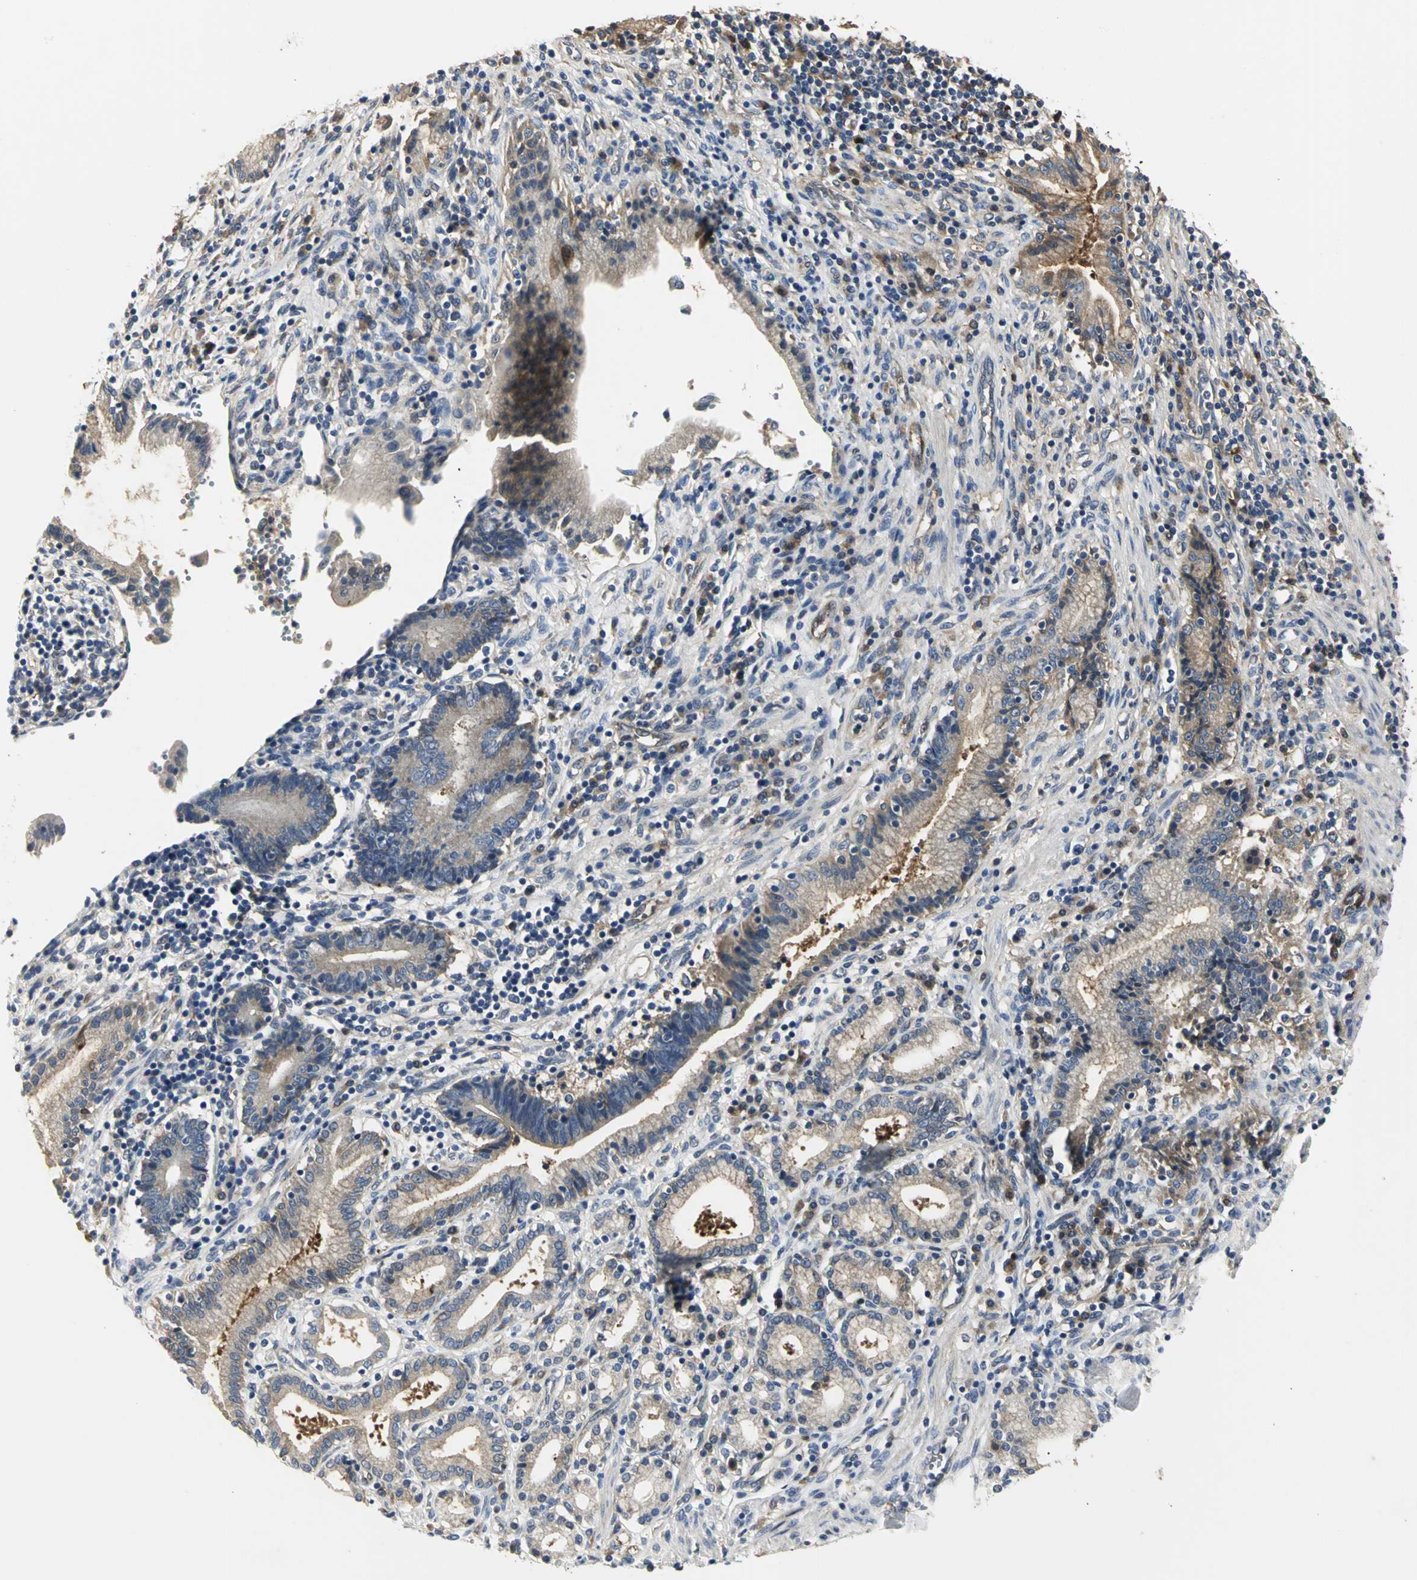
{"staining": {"intensity": "moderate", "quantity": "25%-75%", "location": "cytoplasmic/membranous"}, "tissue": "pancreatic cancer", "cell_type": "Tumor cells", "image_type": "cancer", "snomed": [{"axis": "morphology", "description": "Adenocarcinoma, NOS"}, {"axis": "topography", "description": "Pancreas"}], "caption": "Brown immunohistochemical staining in pancreatic adenocarcinoma demonstrates moderate cytoplasmic/membranous positivity in approximately 25%-75% of tumor cells.", "gene": "CHRNB1", "patient": {"sex": "female", "age": 48}}